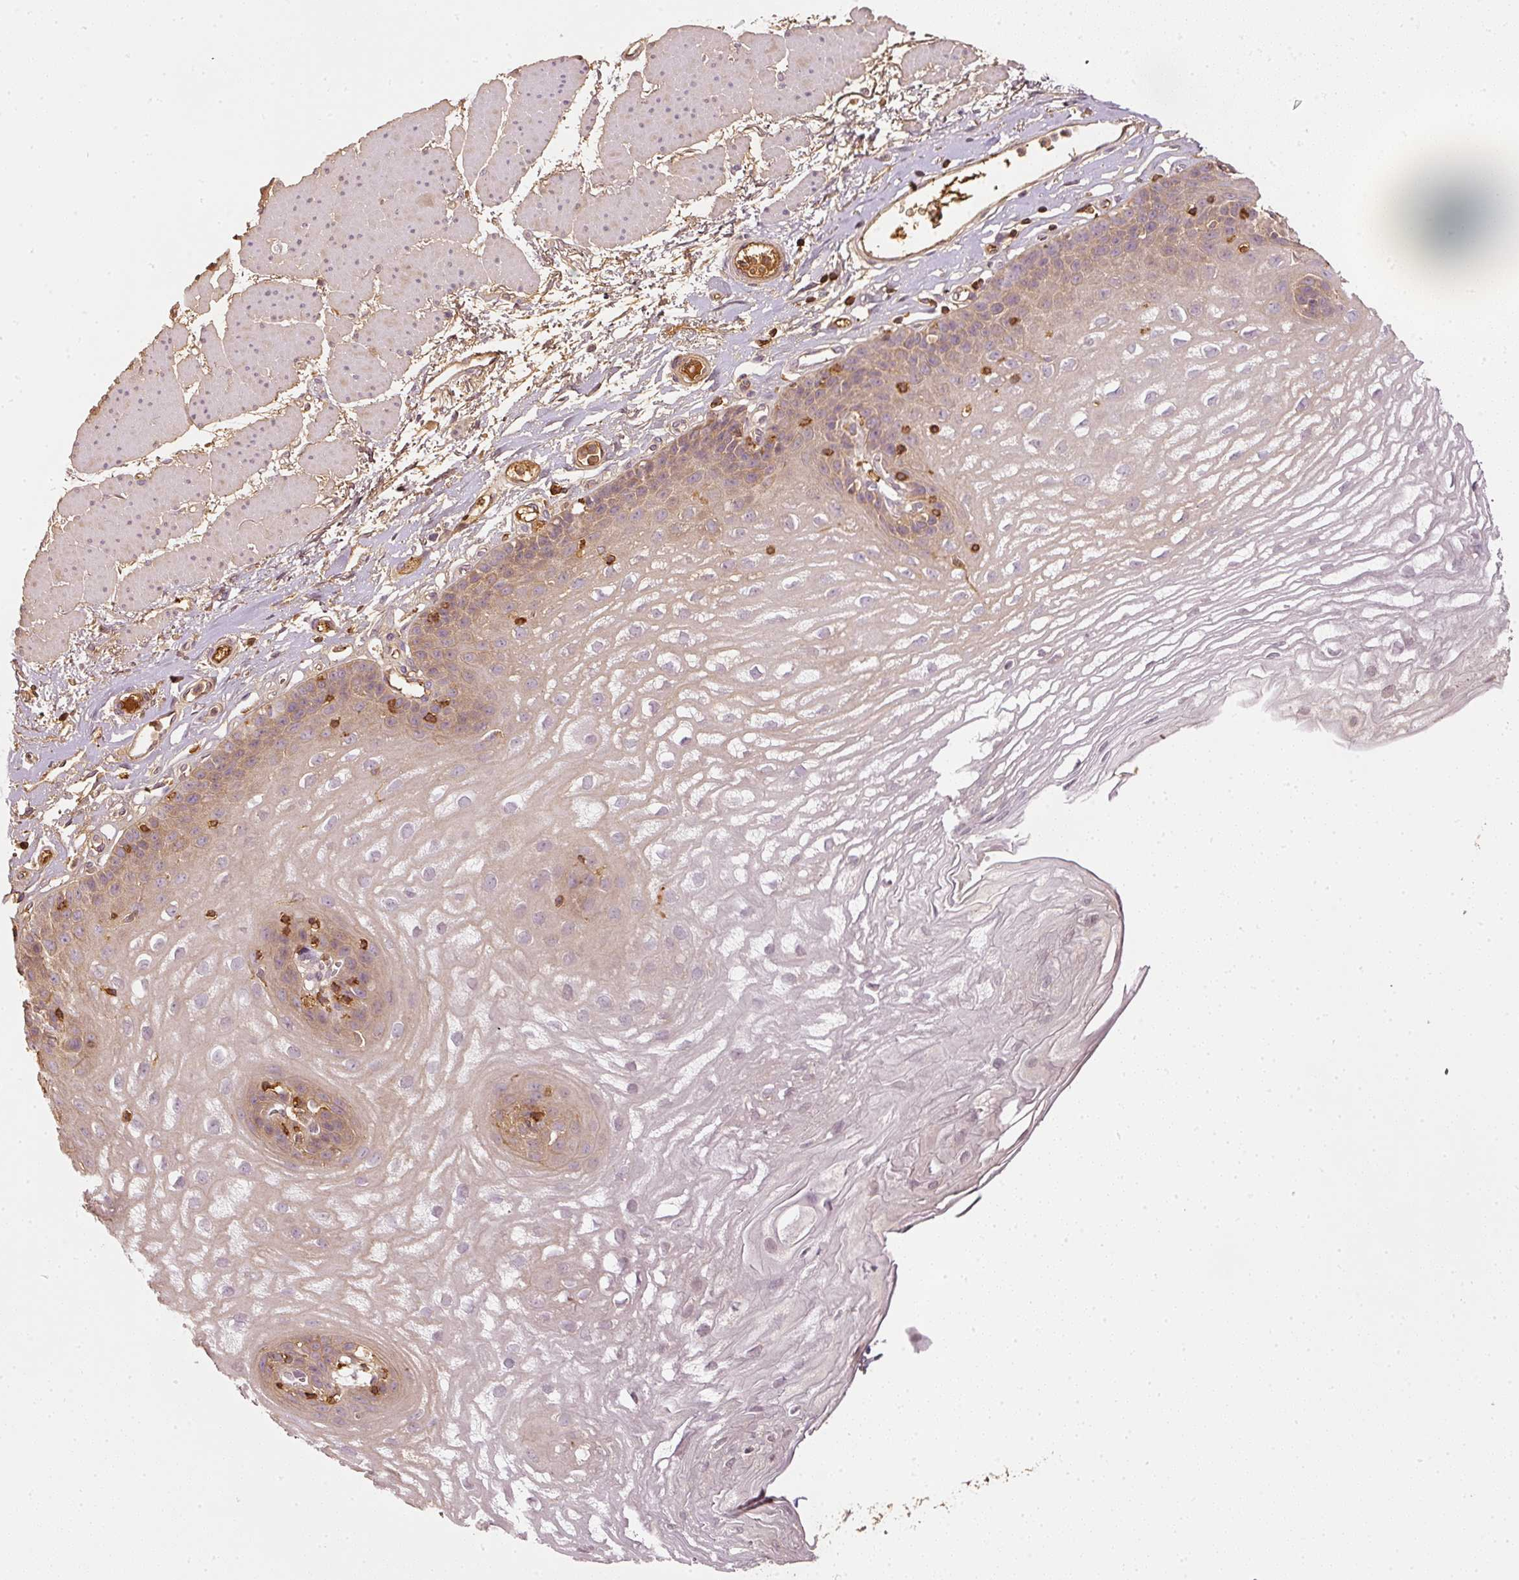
{"staining": {"intensity": "moderate", "quantity": "25%-75%", "location": "cytoplasmic/membranous"}, "tissue": "esophagus", "cell_type": "Squamous epithelial cells", "image_type": "normal", "snomed": [{"axis": "morphology", "description": "Normal tissue, NOS"}, {"axis": "topography", "description": "Esophagus"}], "caption": "Esophagus stained for a protein displays moderate cytoplasmic/membranous positivity in squamous epithelial cells. Nuclei are stained in blue.", "gene": "EVL", "patient": {"sex": "female", "age": 81}}